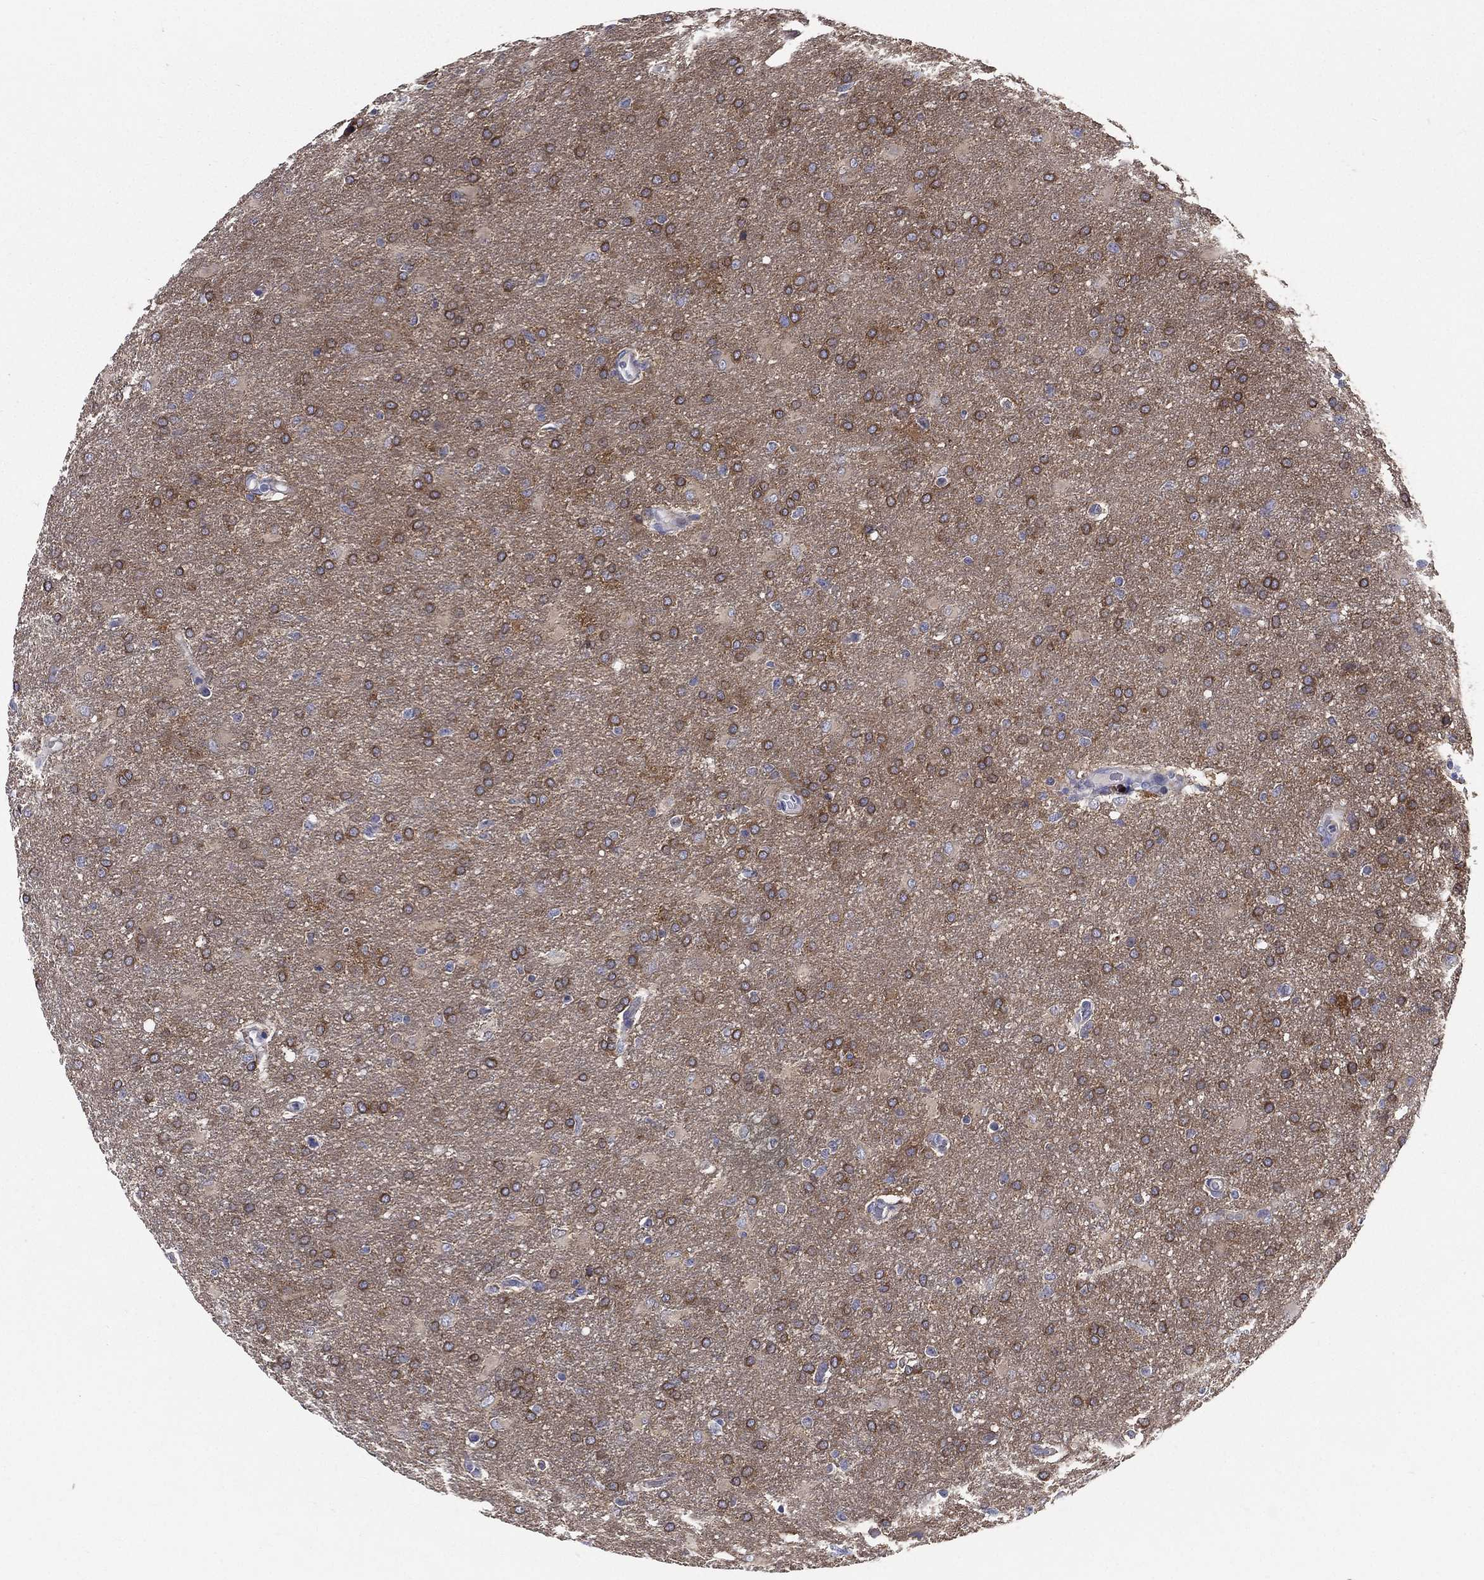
{"staining": {"intensity": "moderate", "quantity": ">75%", "location": "cytoplasmic/membranous"}, "tissue": "glioma", "cell_type": "Tumor cells", "image_type": "cancer", "snomed": [{"axis": "morphology", "description": "Glioma, malignant, High grade"}, {"axis": "topography", "description": "Brain"}], "caption": "Tumor cells show medium levels of moderate cytoplasmic/membranous expression in approximately >75% of cells in human malignant glioma (high-grade).", "gene": "PWWP3A", "patient": {"sex": "male", "age": 68}}